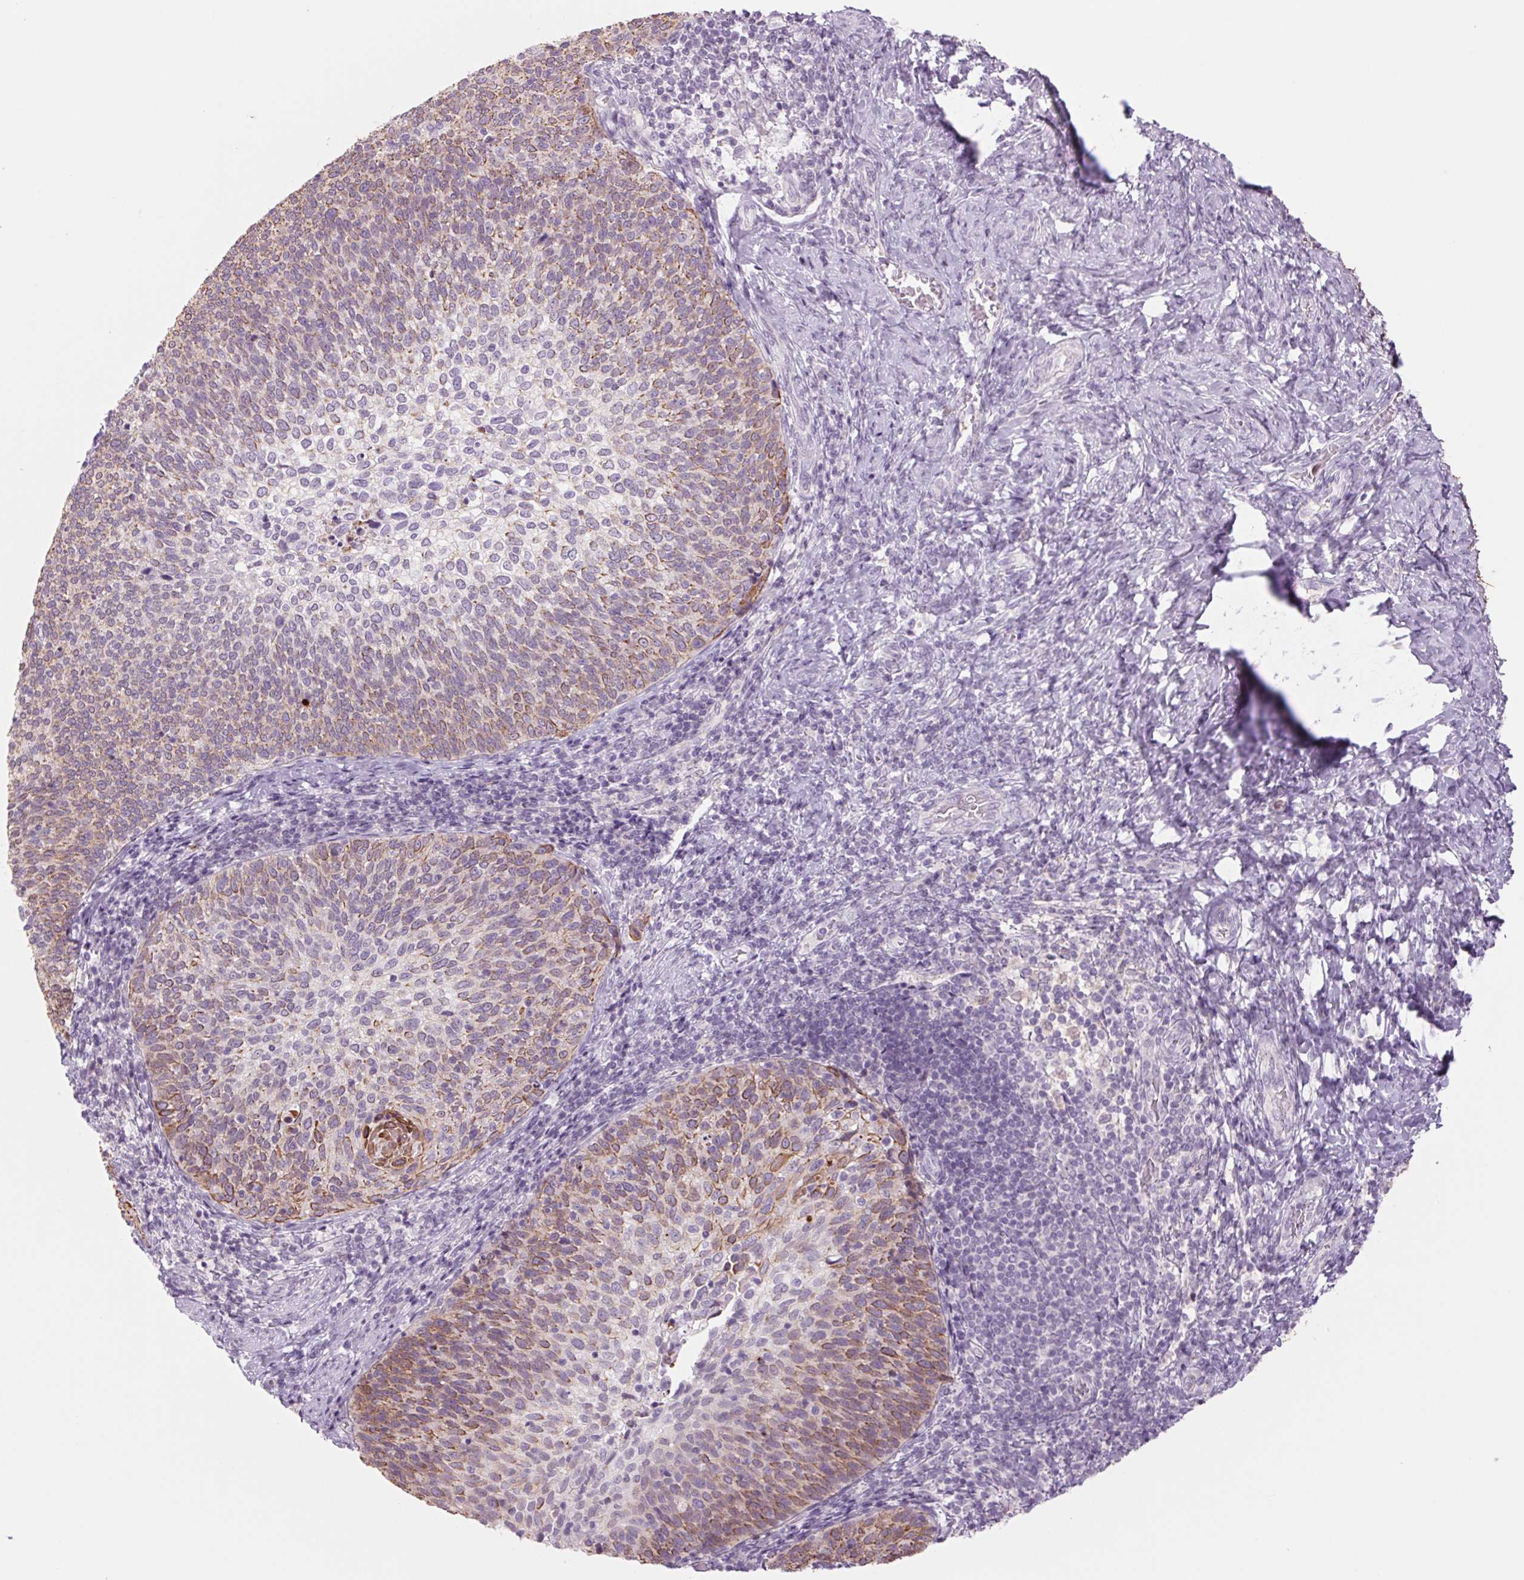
{"staining": {"intensity": "moderate", "quantity": ">75%", "location": "cytoplasmic/membranous"}, "tissue": "cervical cancer", "cell_type": "Tumor cells", "image_type": "cancer", "snomed": [{"axis": "morphology", "description": "Squamous cell carcinoma, NOS"}, {"axis": "topography", "description": "Cervix"}], "caption": "Brown immunohistochemical staining in human squamous cell carcinoma (cervical) reveals moderate cytoplasmic/membranous expression in approximately >75% of tumor cells.", "gene": "KRT1", "patient": {"sex": "female", "age": 61}}